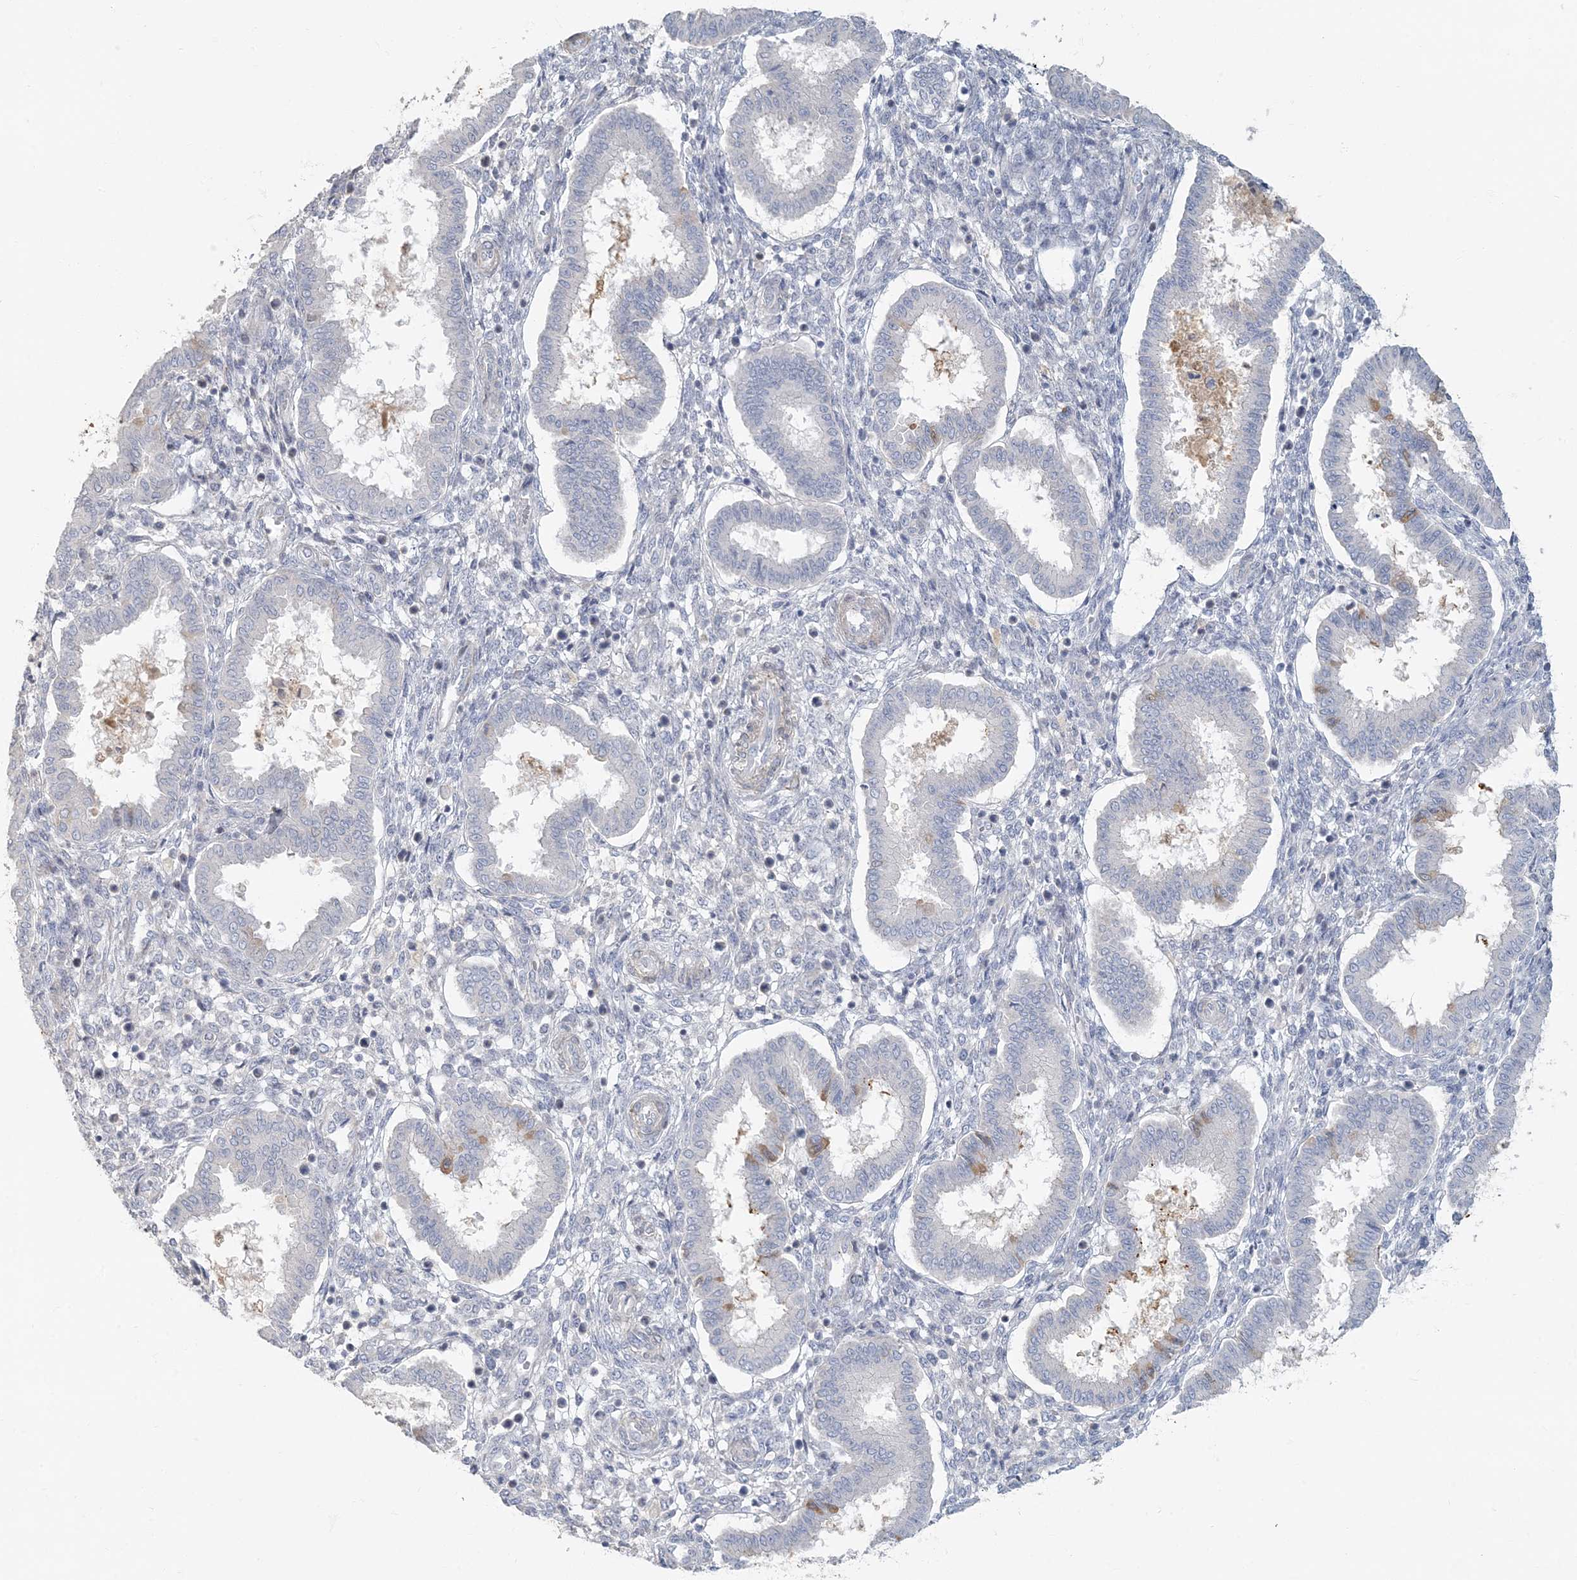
{"staining": {"intensity": "negative", "quantity": "none", "location": "none"}, "tissue": "endometrium", "cell_type": "Cells in endometrial stroma", "image_type": "normal", "snomed": [{"axis": "morphology", "description": "Normal tissue, NOS"}, {"axis": "topography", "description": "Endometrium"}], "caption": "DAB (3,3'-diaminobenzidine) immunohistochemical staining of normal human endometrium demonstrates no significant expression in cells in endometrial stroma.", "gene": "MYOT", "patient": {"sex": "female", "age": 24}}